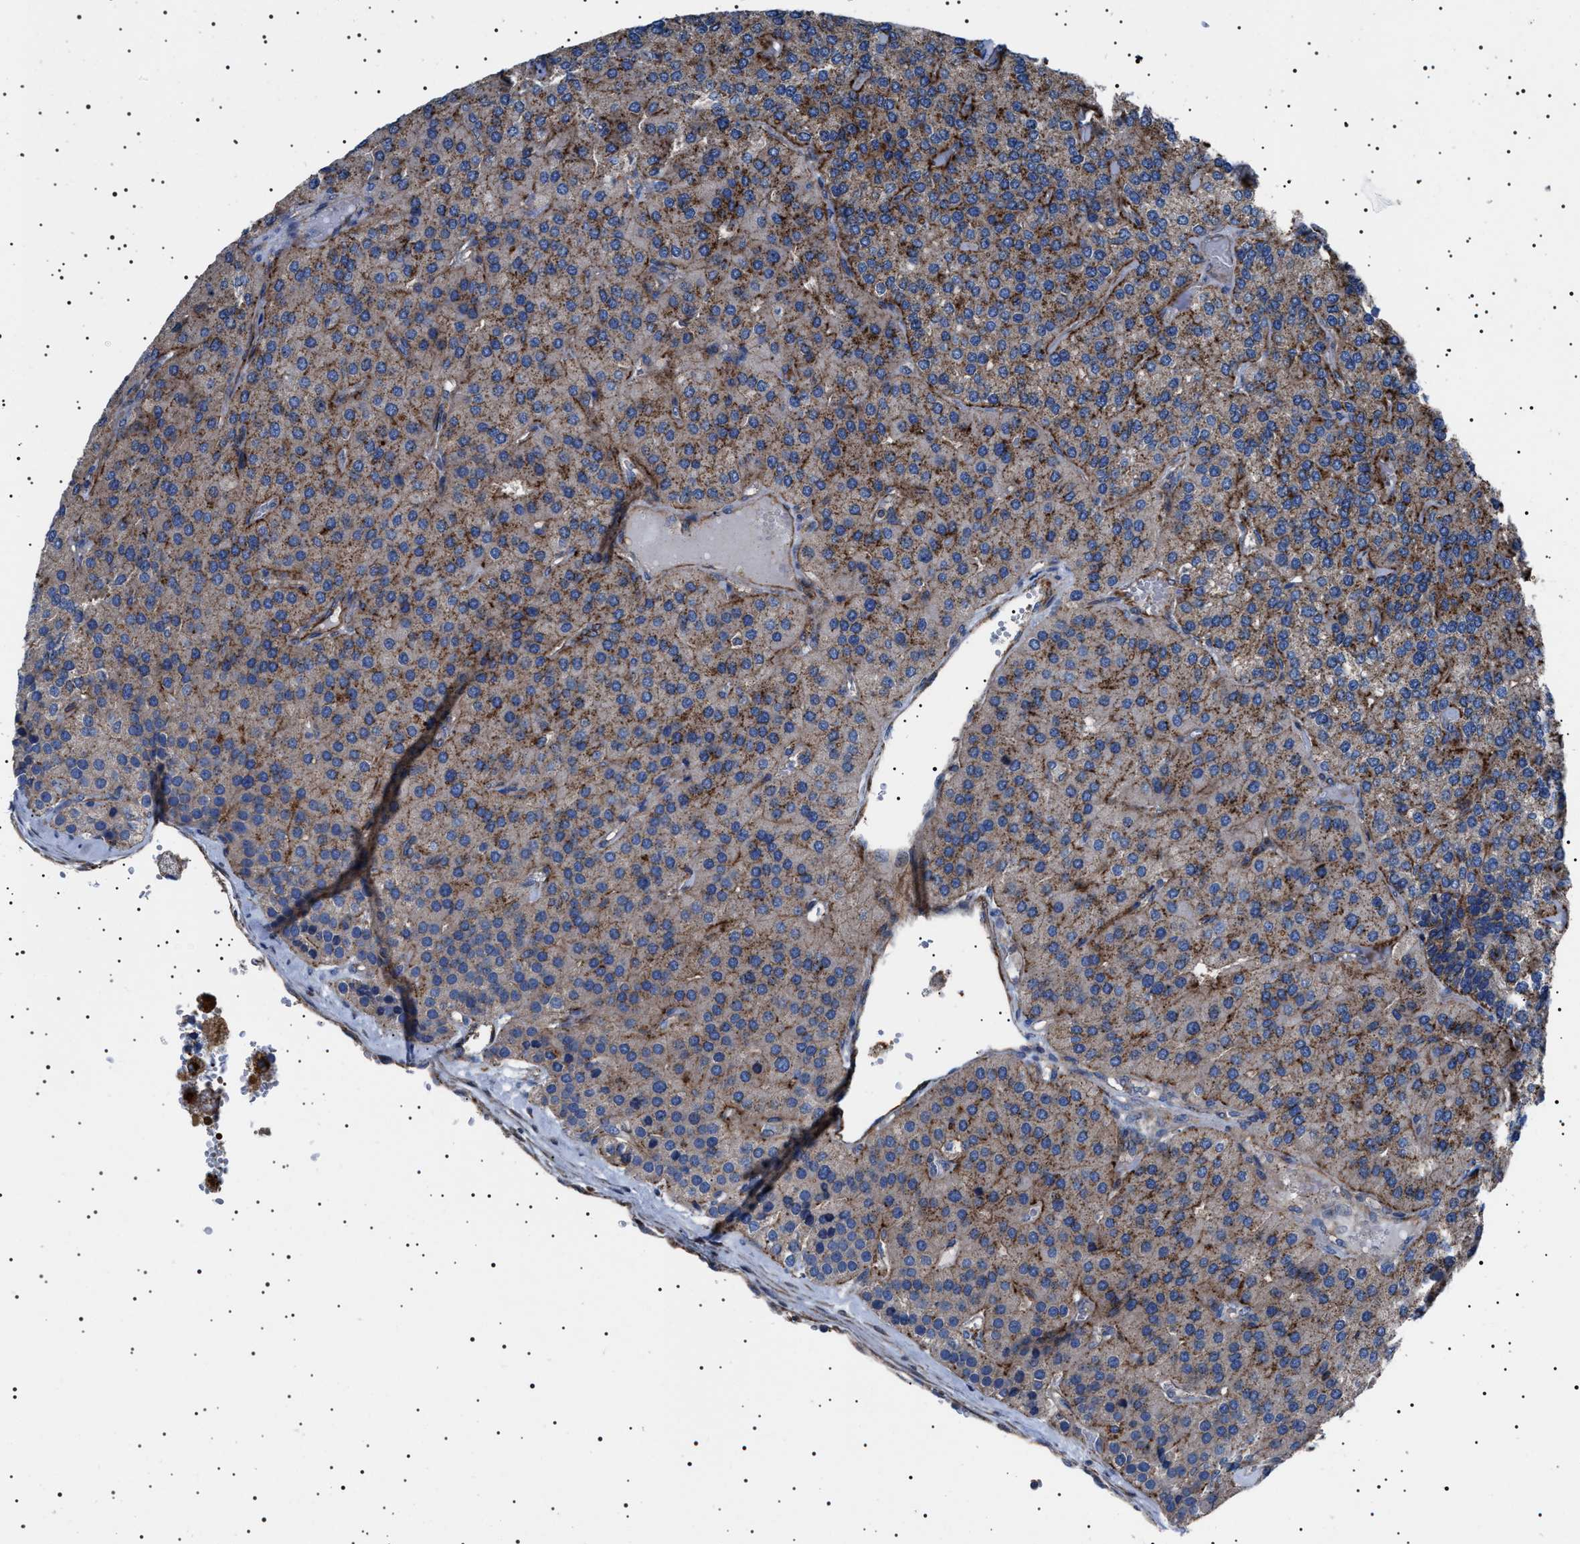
{"staining": {"intensity": "moderate", "quantity": "25%-75%", "location": "cytoplasmic/membranous"}, "tissue": "parathyroid gland", "cell_type": "Glandular cells", "image_type": "normal", "snomed": [{"axis": "morphology", "description": "Normal tissue, NOS"}, {"axis": "morphology", "description": "Adenoma, NOS"}, {"axis": "topography", "description": "Parathyroid gland"}], "caption": "Parathyroid gland stained for a protein demonstrates moderate cytoplasmic/membranous positivity in glandular cells. The staining is performed using DAB (3,3'-diaminobenzidine) brown chromogen to label protein expression. The nuclei are counter-stained blue using hematoxylin.", "gene": "NEU1", "patient": {"sex": "female", "age": 86}}